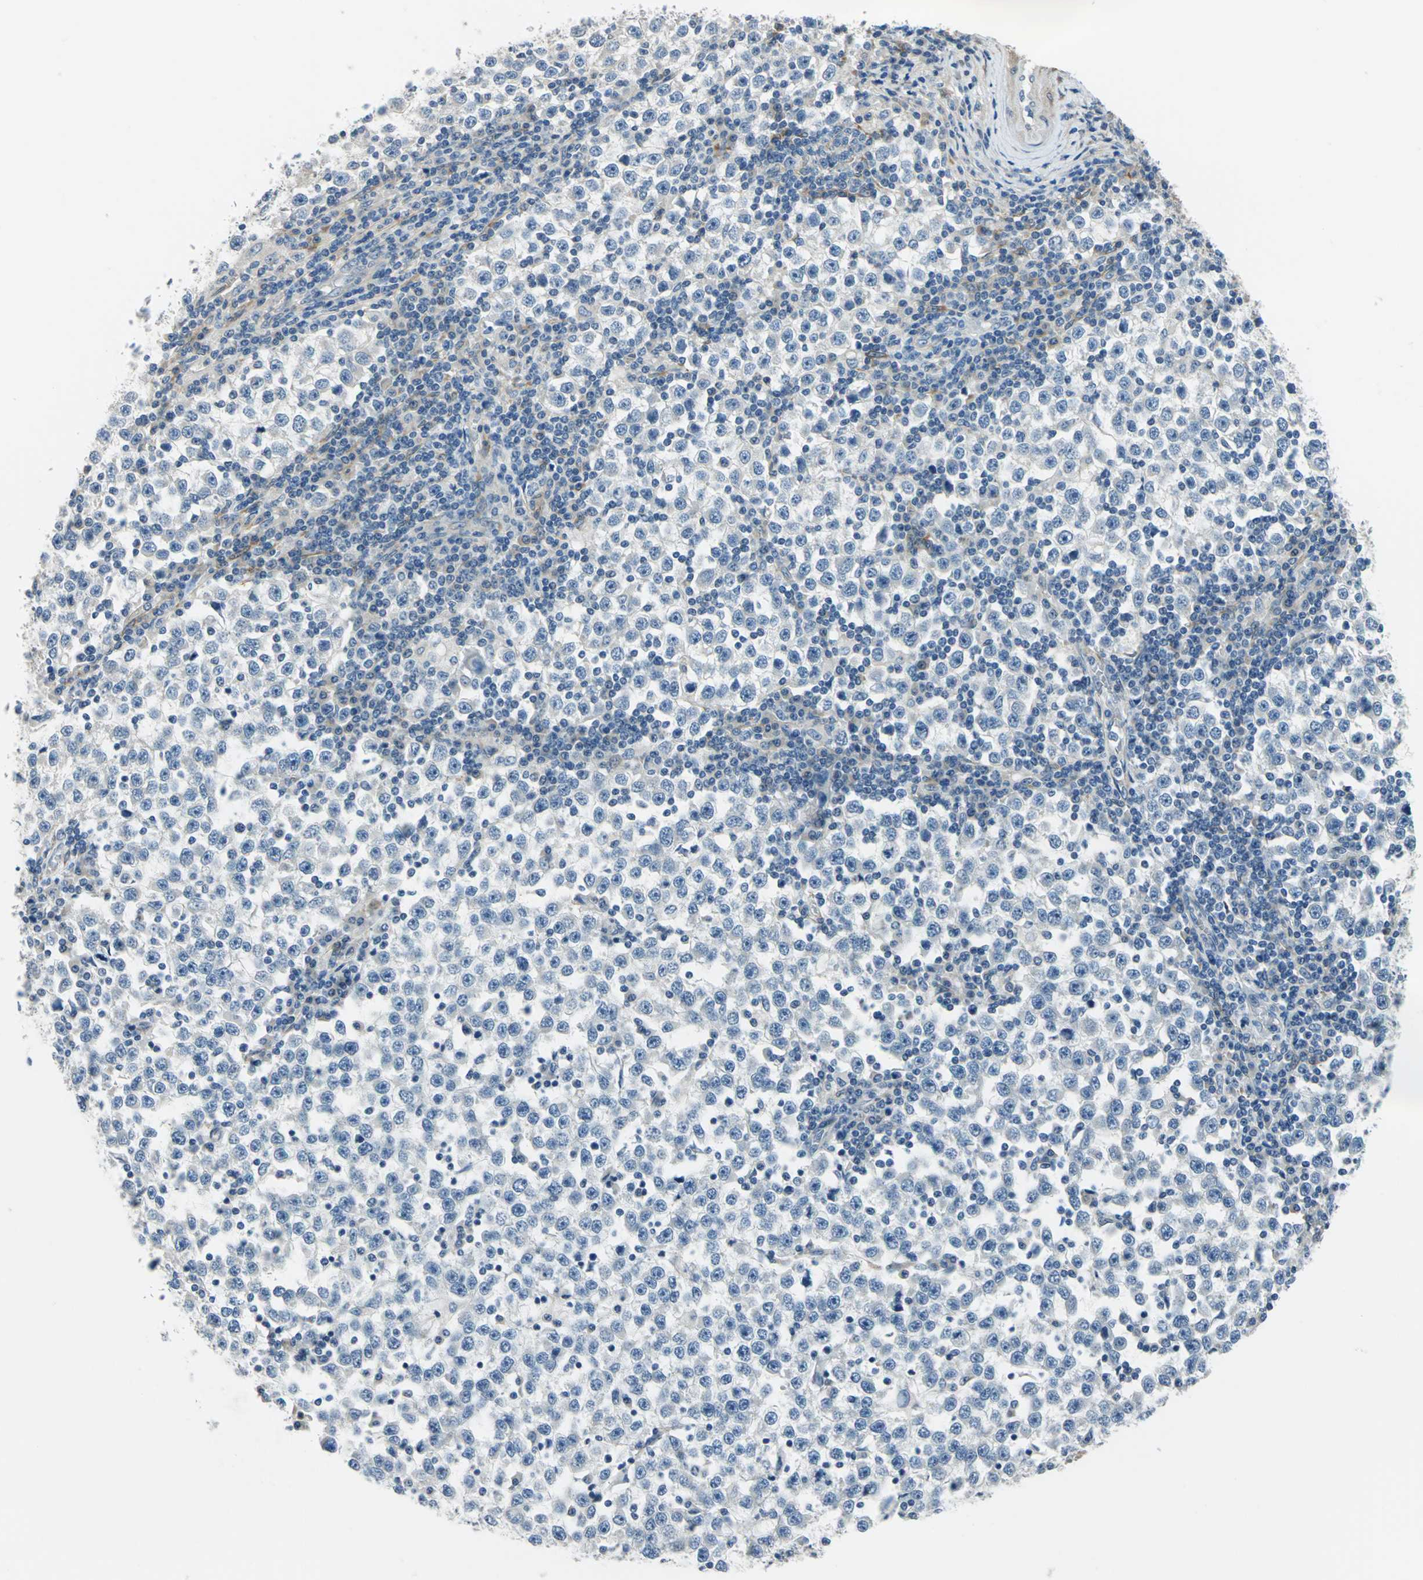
{"staining": {"intensity": "negative", "quantity": "none", "location": "none"}, "tissue": "testis cancer", "cell_type": "Tumor cells", "image_type": "cancer", "snomed": [{"axis": "morphology", "description": "Seminoma, NOS"}, {"axis": "topography", "description": "Testis"}], "caption": "Photomicrograph shows no protein positivity in tumor cells of seminoma (testis) tissue.", "gene": "CDC42EP1", "patient": {"sex": "male", "age": 65}}